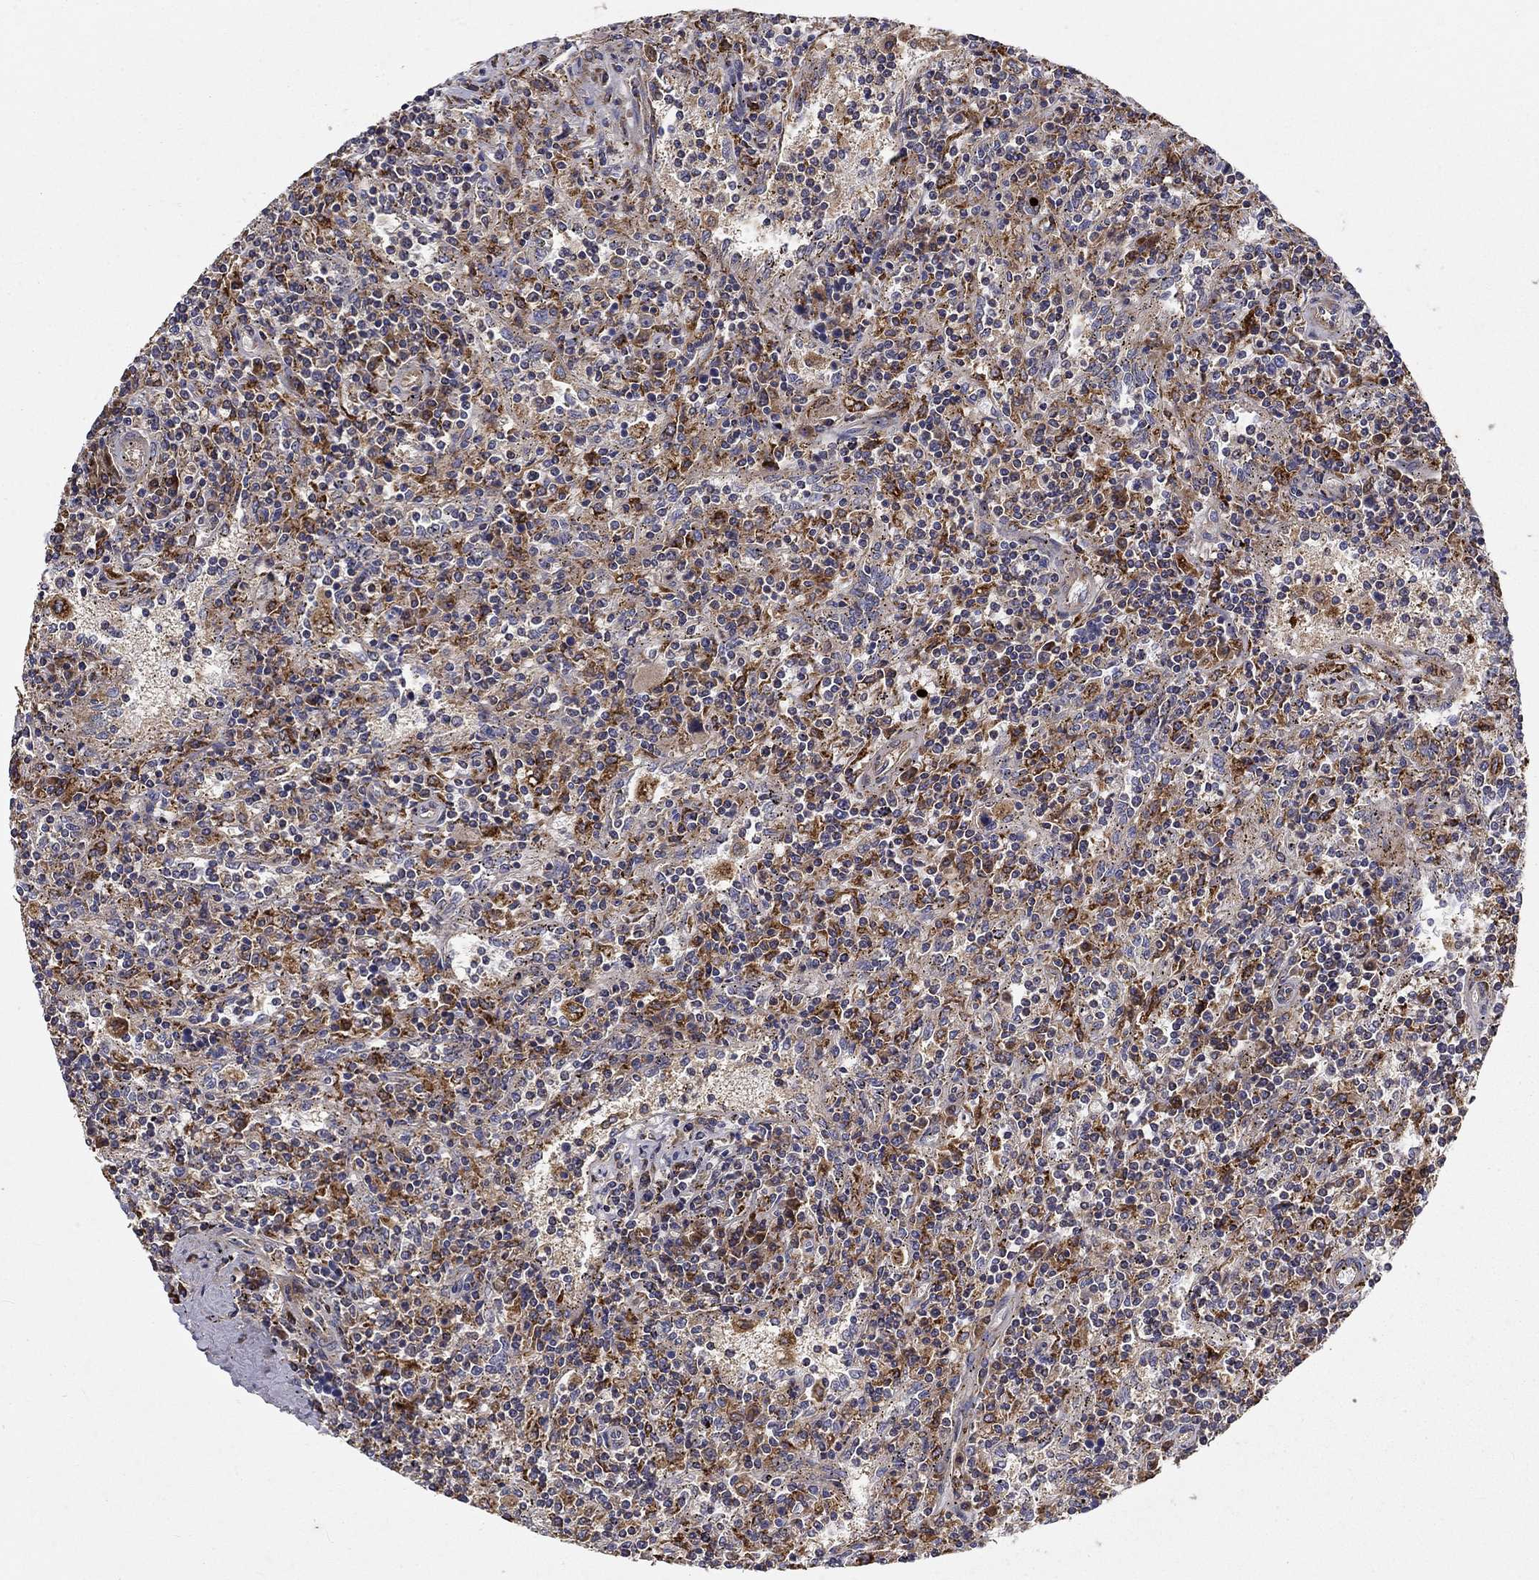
{"staining": {"intensity": "negative", "quantity": "none", "location": "none"}, "tissue": "lymphoma", "cell_type": "Tumor cells", "image_type": "cancer", "snomed": [{"axis": "morphology", "description": "Malignant lymphoma, non-Hodgkin's type, Low grade"}, {"axis": "topography", "description": "Spleen"}], "caption": "Immunohistochemical staining of lymphoma demonstrates no significant expression in tumor cells.", "gene": "ALDH4A1", "patient": {"sex": "male", "age": 62}}